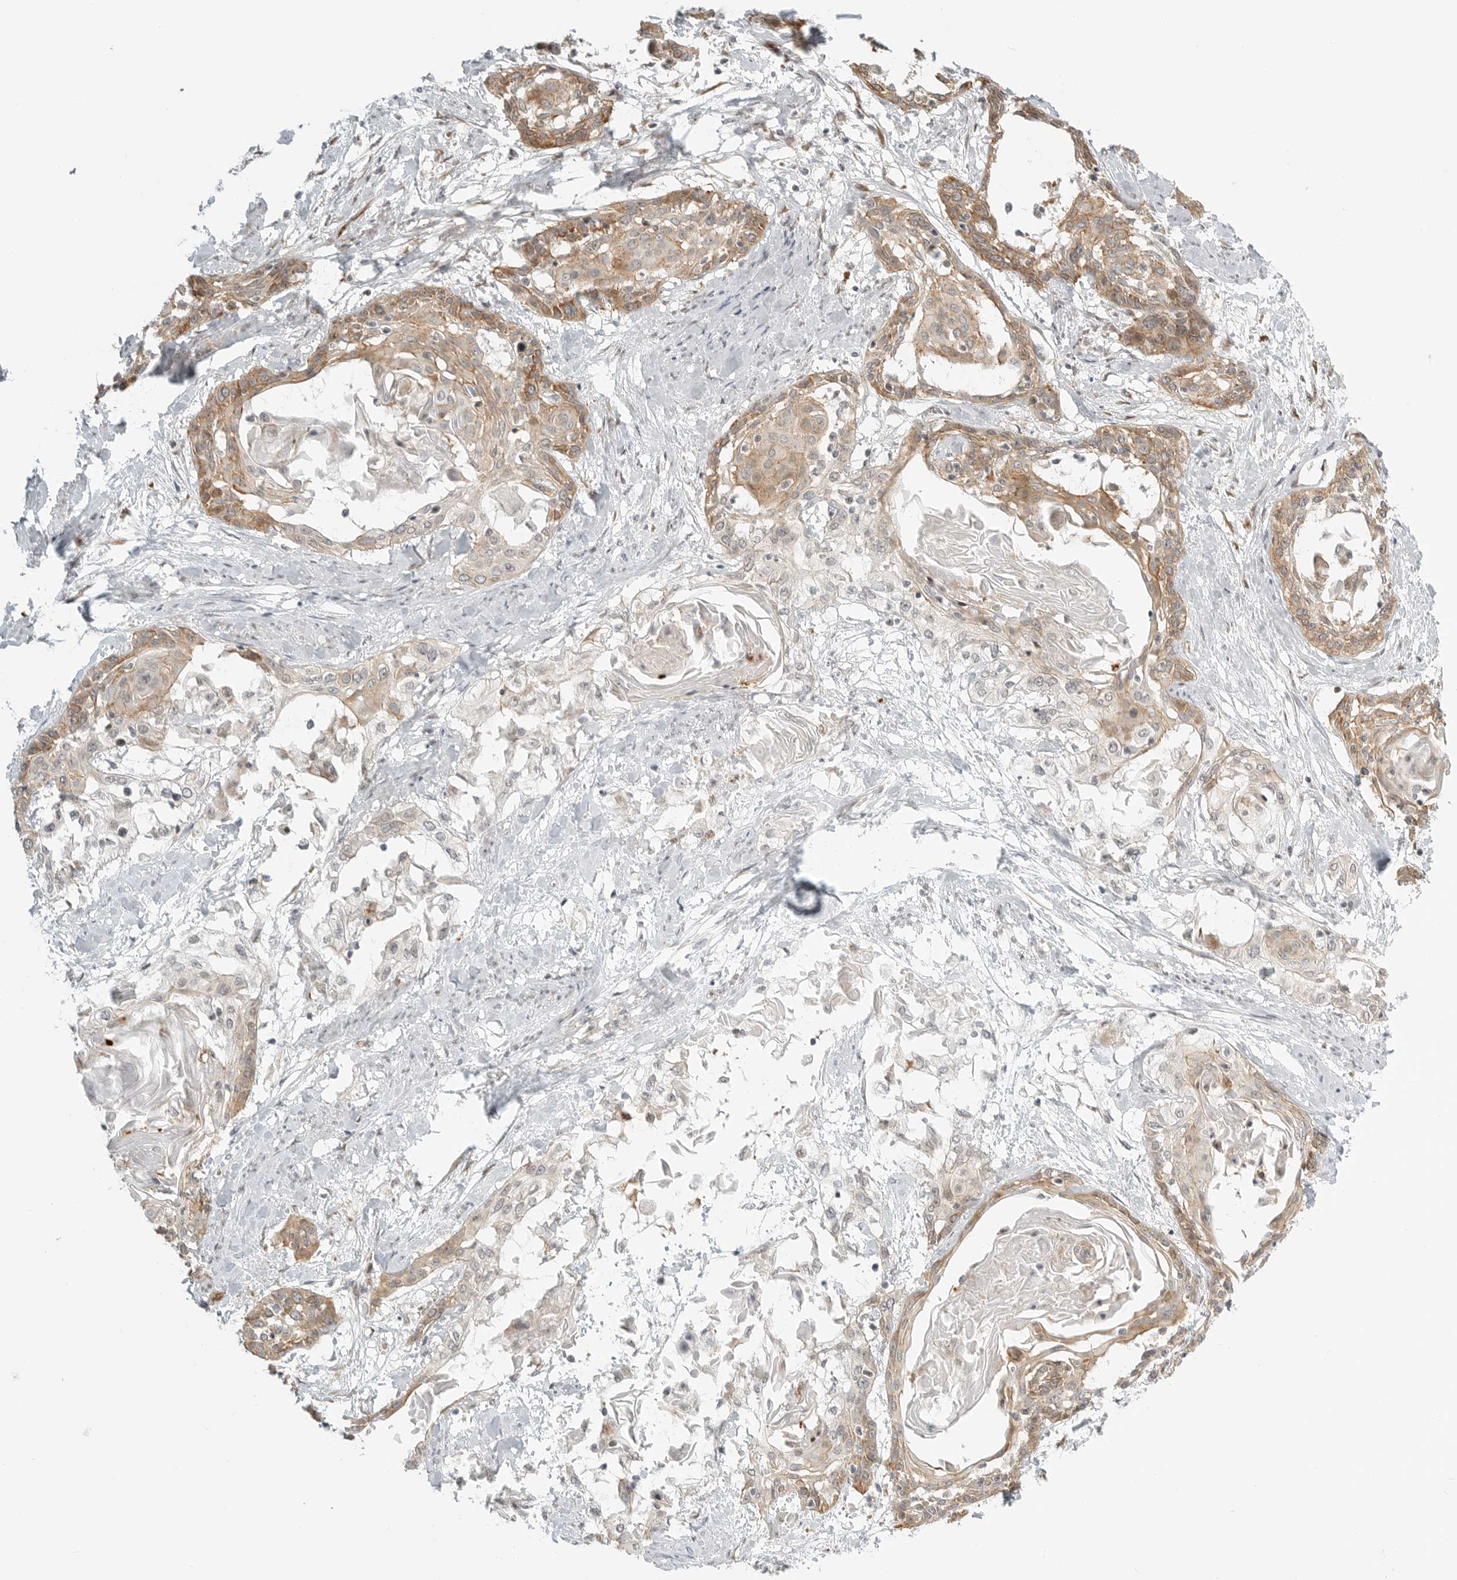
{"staining": {"intensity": "moderate", "quantity": ">75%", "location": "cytoplasmic/membranous"}, "tissue": "cervical cancer", "cell_type": "Tumor cells", "image_type": "cancer", "snomed": [{"axis": "morphology", "description": "Squamous cell carcinoma, NOS"}, {"axis": "topography", "description": "Cervix"}], "caption": "Human squamous cell carcinoma (cervical) stained with a brown dye exhibits moderate cytoplasmic/membranous positive positivity in approximately >75% of tumor cells.", "gene": "DSCC1", "patient": {"sex": "female", "age": 57}}